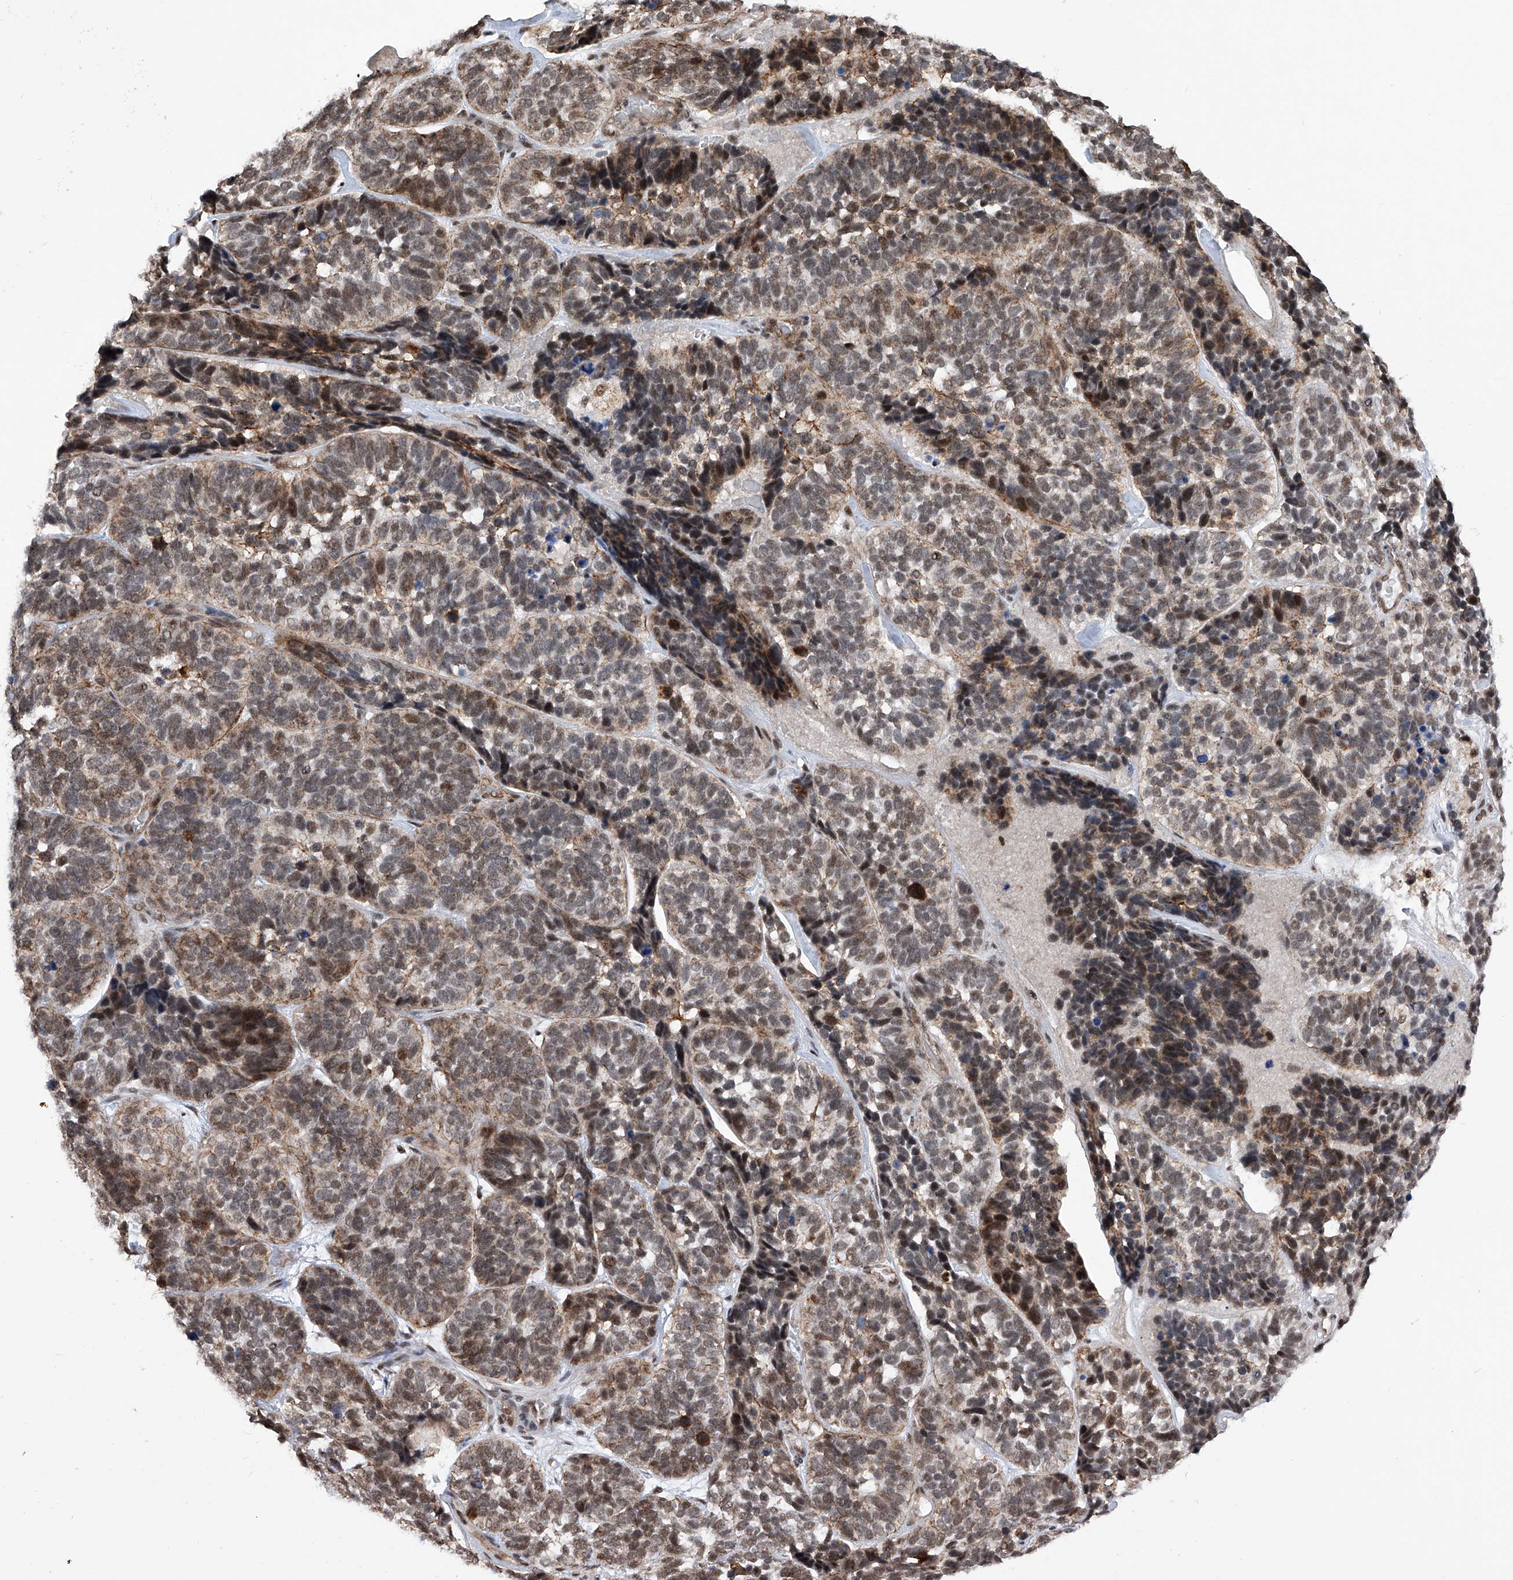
{"staining": {"intensity": "moderate", "quantity": "25%-75%", "location": "cytoplasmic/membranous,nuclear"}, "tissue": "skin cancer", "cell_type": "Tumor cells", "image_type": "cancer", "snomed": [{"axis": "morphology", "description": "Basal cell carcinoma"}, {"axis": "topography", "description": "Skin"}], "caption": "Skin basal cell carcinoma tissue displays moderate cytoplasmic/membranous and nuclear positivity in approximately 25%-75% of tumor cells", "gene": "NFATC4", "patient": {"sex": "male", "age": 62}}